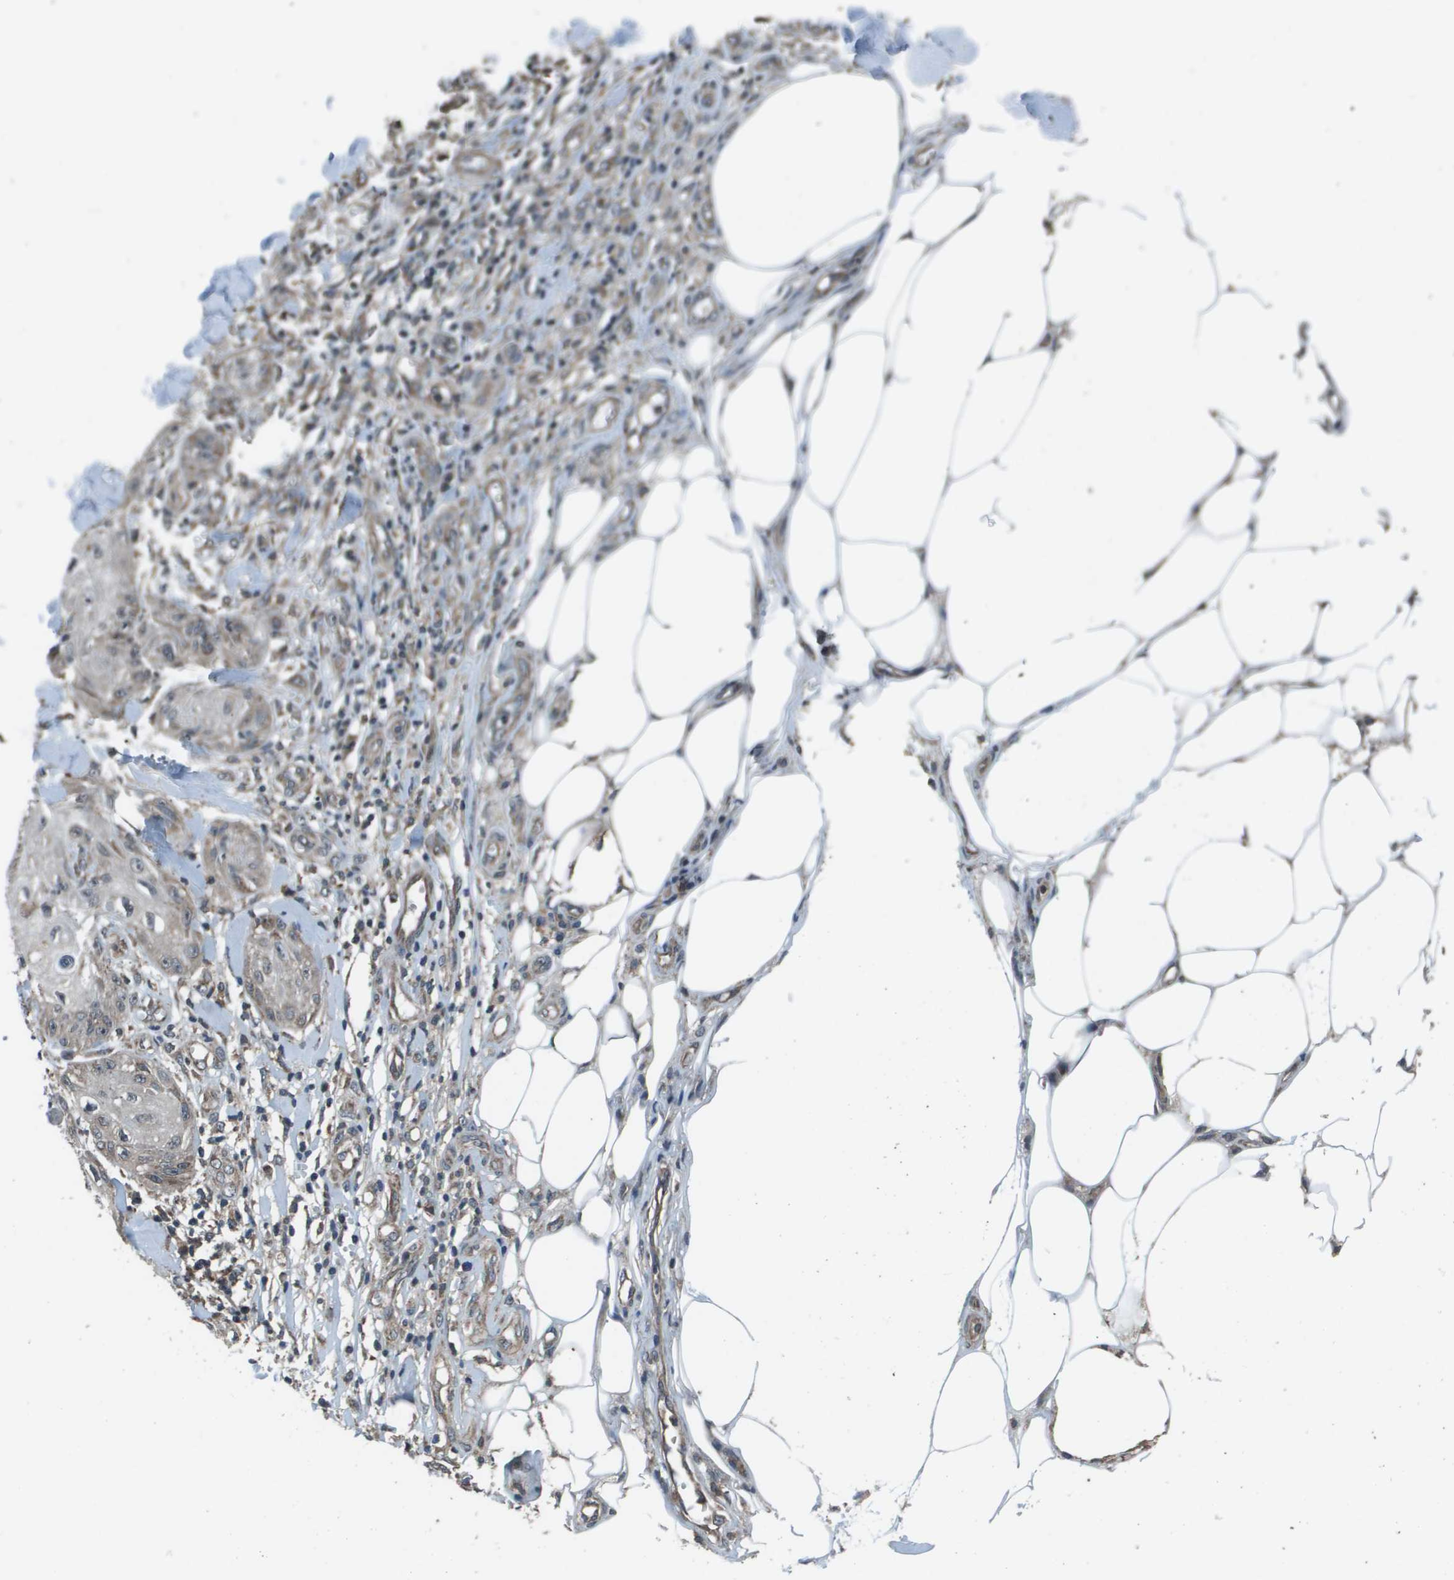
{"staining": {"intensity": "moderate", "quantity": "<25%", "location": "cytoplasmic/membranous"}, "tissue": "skin cancer", "cell_type": "Tumor cells", "image_type": "cancer", "snomed": [{"axis": "morphology", "description": "Squamous cell carcinoma, NOS"}, {"axis": "topography", "description": "Skin"}], "caption": "High-power microscopy captured an IHC micrograph of skin squamous cell carcinoma, revealing moderate cytoplasmic/membranous positivity in about <25% of tumor cells.", "gene": "PPFIA1", "patient": {"sex": "male", "age": 74}}